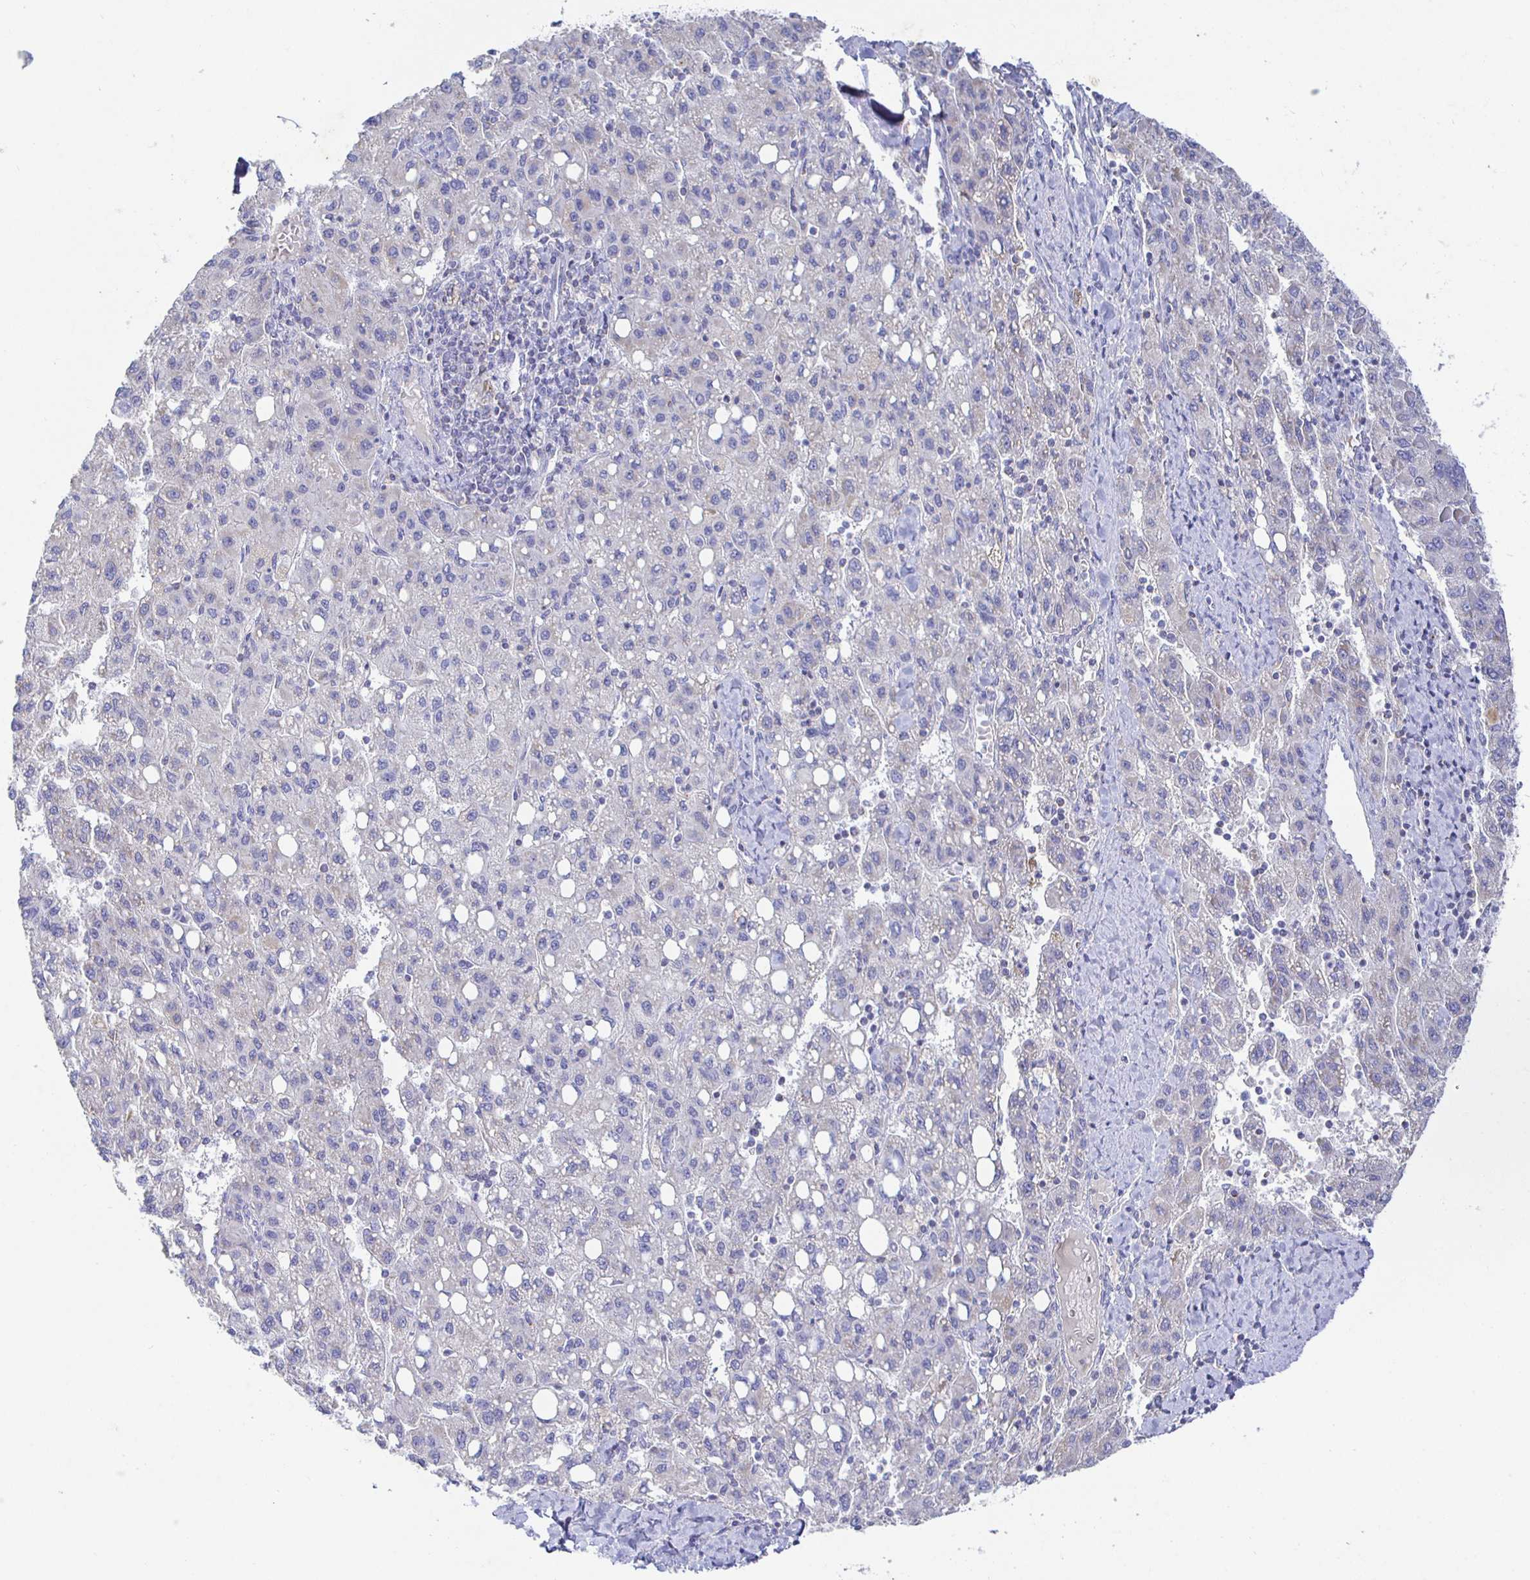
{"staining": {"intensity": "negative", "quantity": "none", "location": "none"}, "tissue": "liver cancer", "cell_type": "Tumor cells", "image_type": "cancer", "snomed": [{"axis": "morphology", "description": "Carcinoma, Hepatocellular, NOS"}, {"axis": "topography", "description": "Liver"}], "caption": "Tumor cells are negative for protein expression in human liver cancer (hepatocellular carcinoma).", "gene": "SYNGR4", "patient": {"sex": "female", "age": 82}}